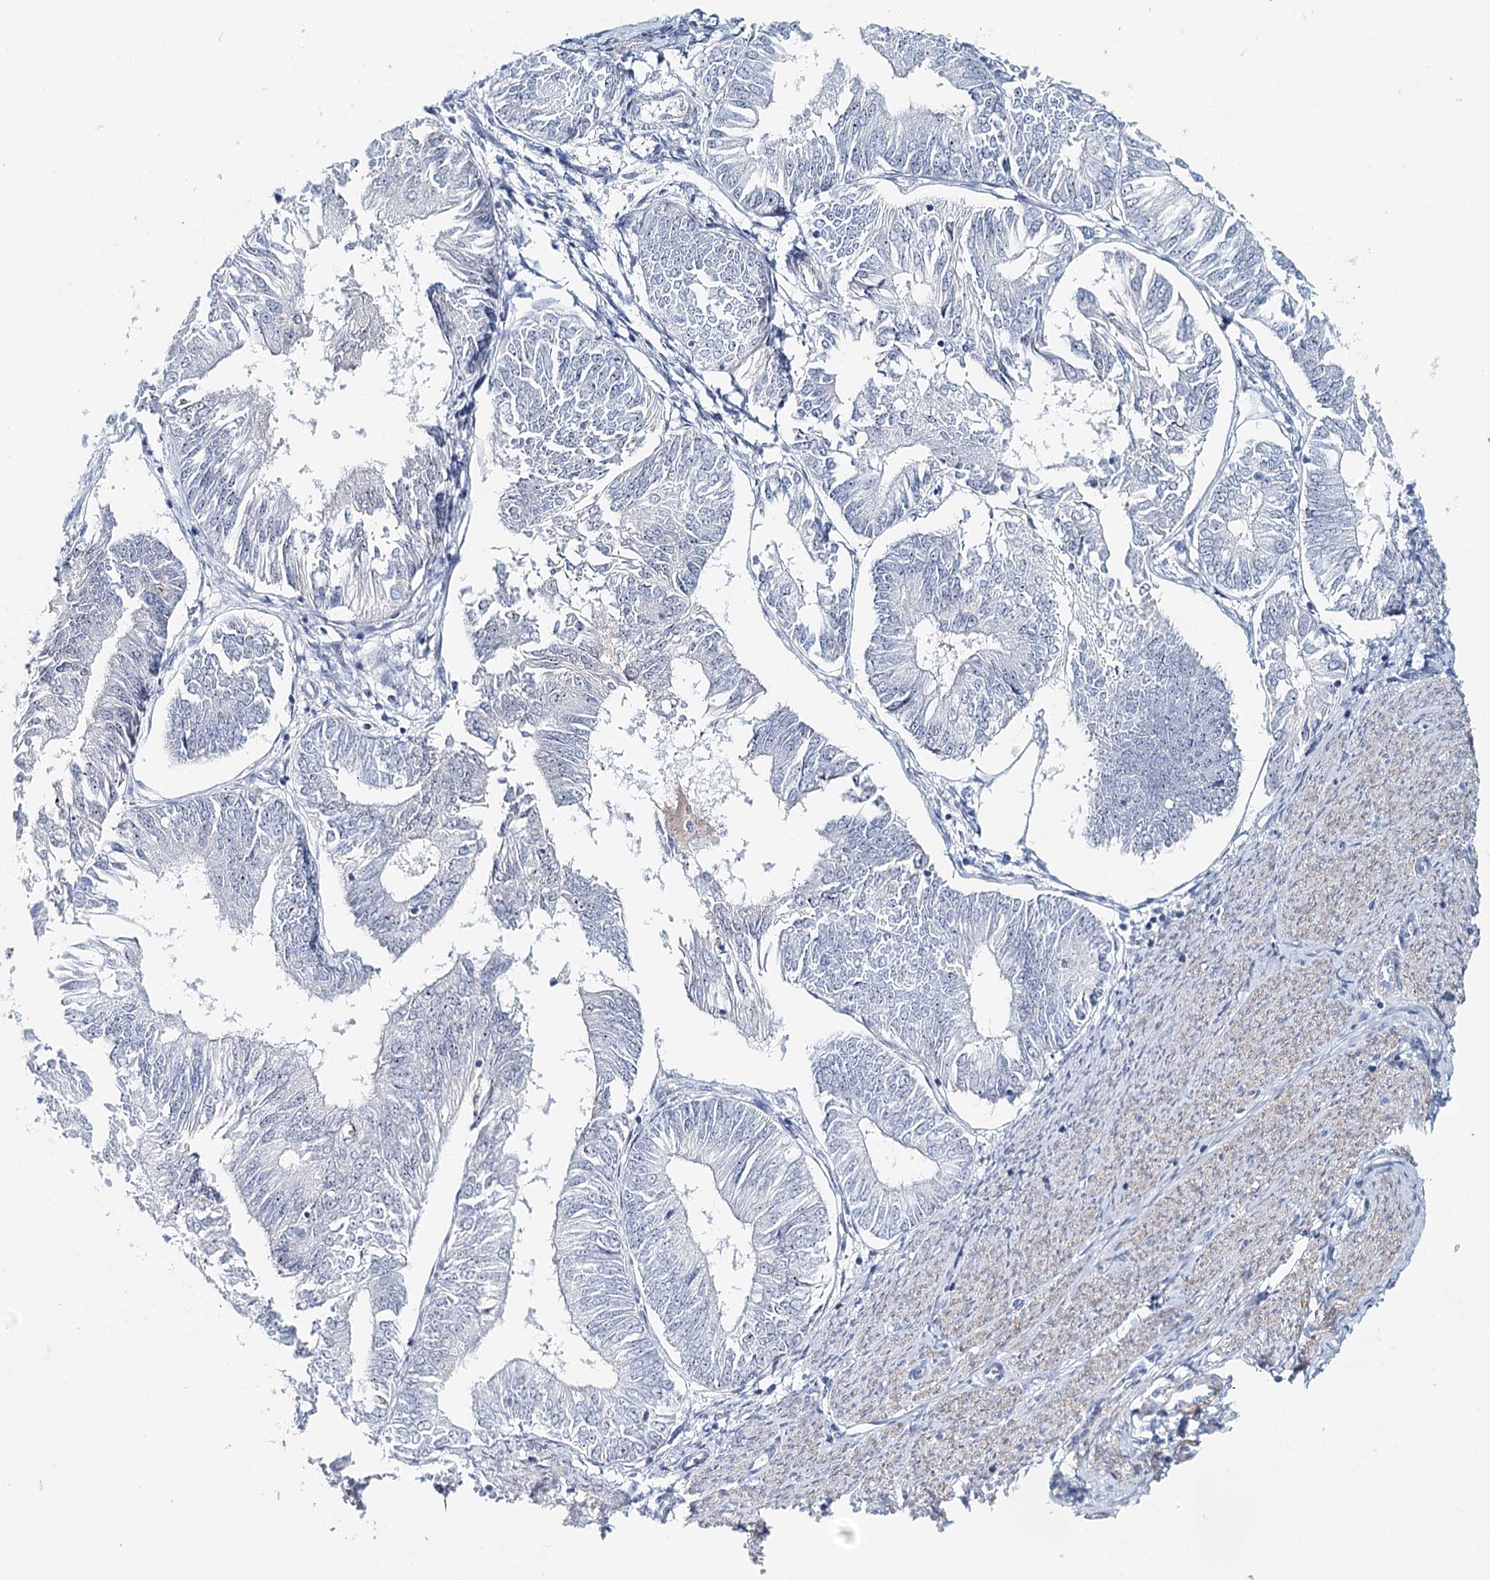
{"staining": {"intensity": "negative", "quantity": "none", "location": "none"}, "tissue": "endometrial cancer", "cell_type": "Tumor cells", "image_type": "cancer", "snomed": [{"axis": "morphology", "description": "Adenocarcinoma, NOS"}, {"axis": "topography", "description": "Endometrium"}], "caption": "DAB immunohistochemical staining of adenocarcinoma (endometrial) exhibits no significant staining in tumor cells. (Stains: DAB (3,3'-diaminobenzidine) IHC with hematoxylin counter stain, Microscopy: brightfield microscopy at high magnification).", "gene": "RBM43", "patient": {"sex": "female", "age": 58}}